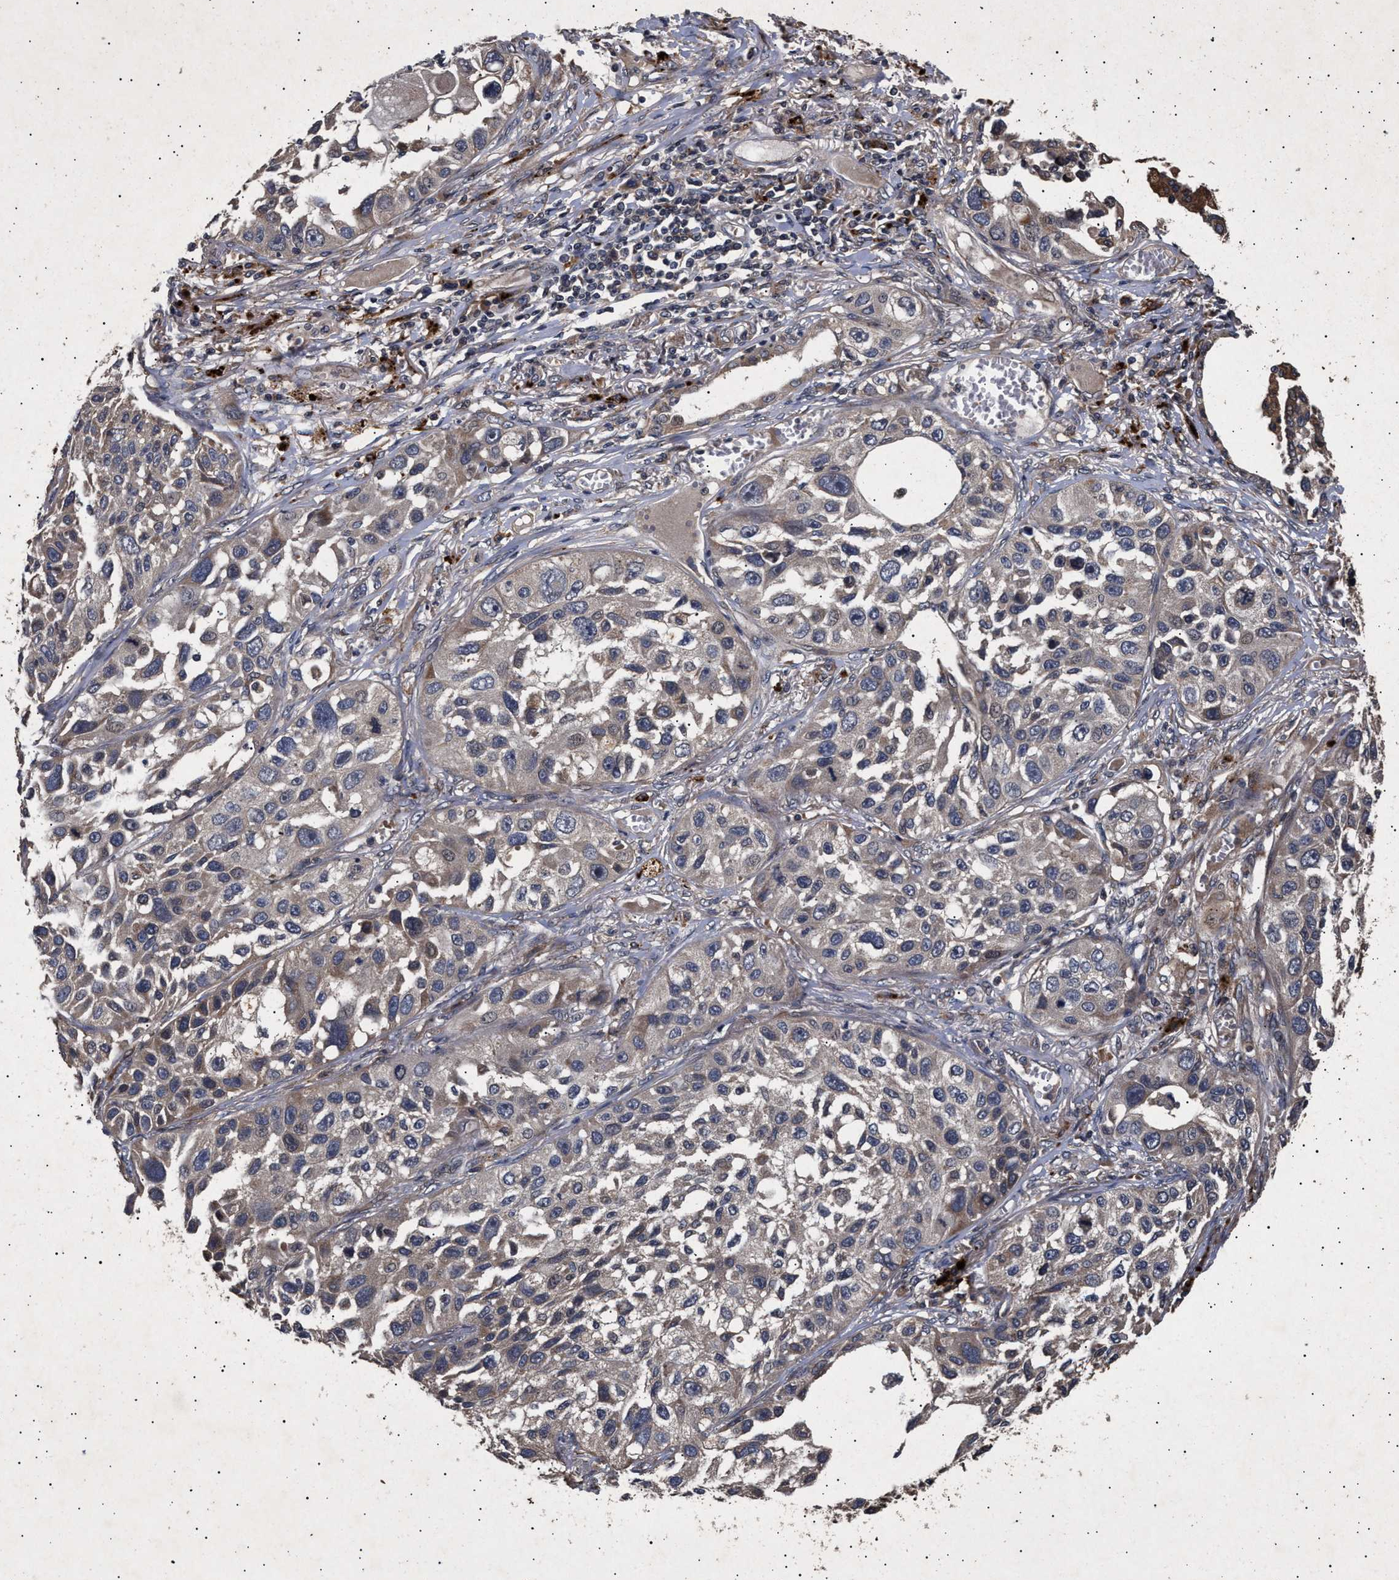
{"staining": {"intensity": "weak", "quantity": "25%-75%", "location": "cytoplasmic/membranous"}, "tissue": "lung cancer", "cell_type": "Tumor cells", "image_type": "cancer", "snomed": [{"axis": "morphology", "description": "Squamous cell carcinoma, NOS"}, {"axis": "topography", "description": "Lung"}], "caption": "Squamous cell carcinoma (lung) stained with a protein marker exhibits weak staining in tumor cells.", "gene": "ITGB5", "patient": {"sex": "male", "age": 71}}